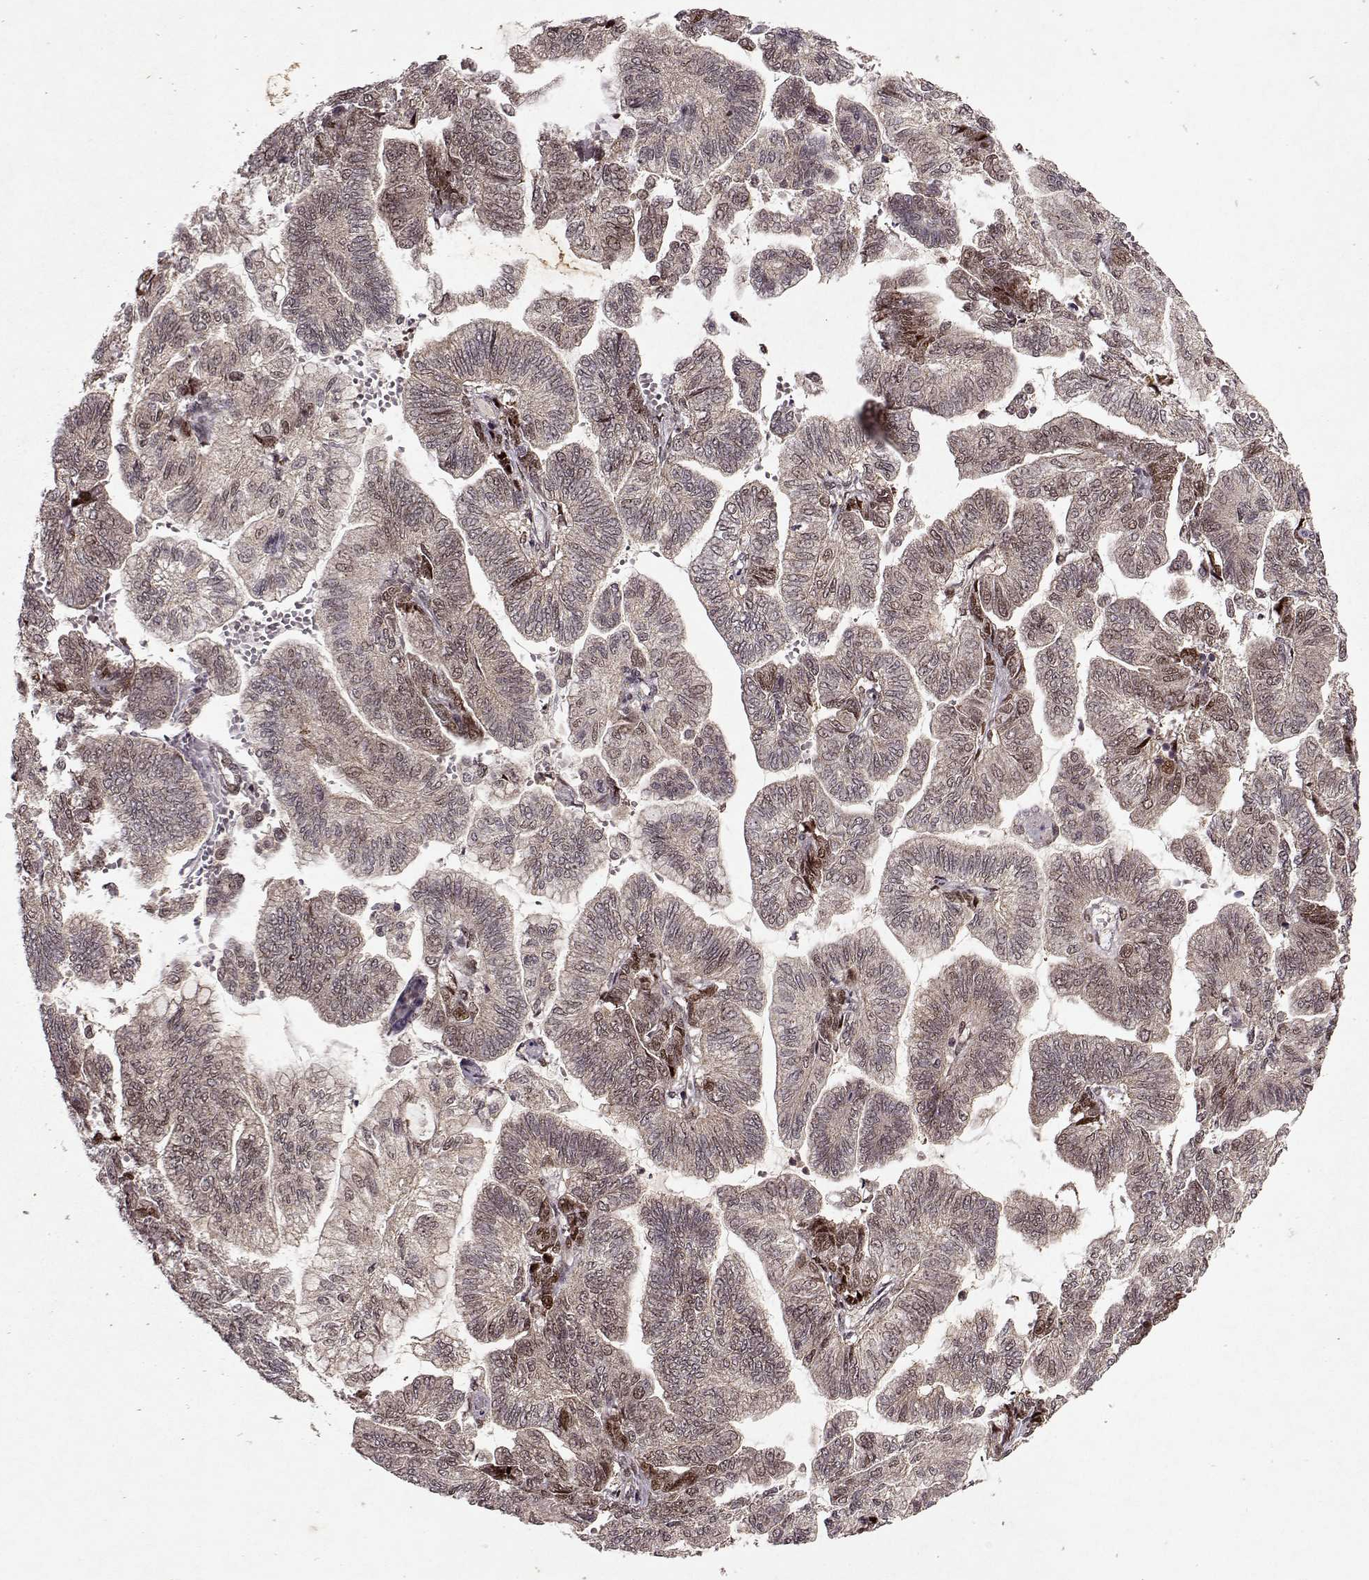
{"staining": {"intensity": "weak", "quantity": "<25%", "location": "cytoplasmic/membranous,nuclear"}, "tissue": "stomach cancer", "cell_type": "Tumor cells", "image_type": "cancer", "snomed": [{"axis": "morphology", "description": "Adenocarcinoma, NOS"}, {"axis": "topography", "description": "Stomach"}], "caption": "Image shows no protein staining in tumor cells of adenocarcinoma (stomach) tissue.", "gene": "PSMA7", "patient": {"sex": "male", "age": 83}}